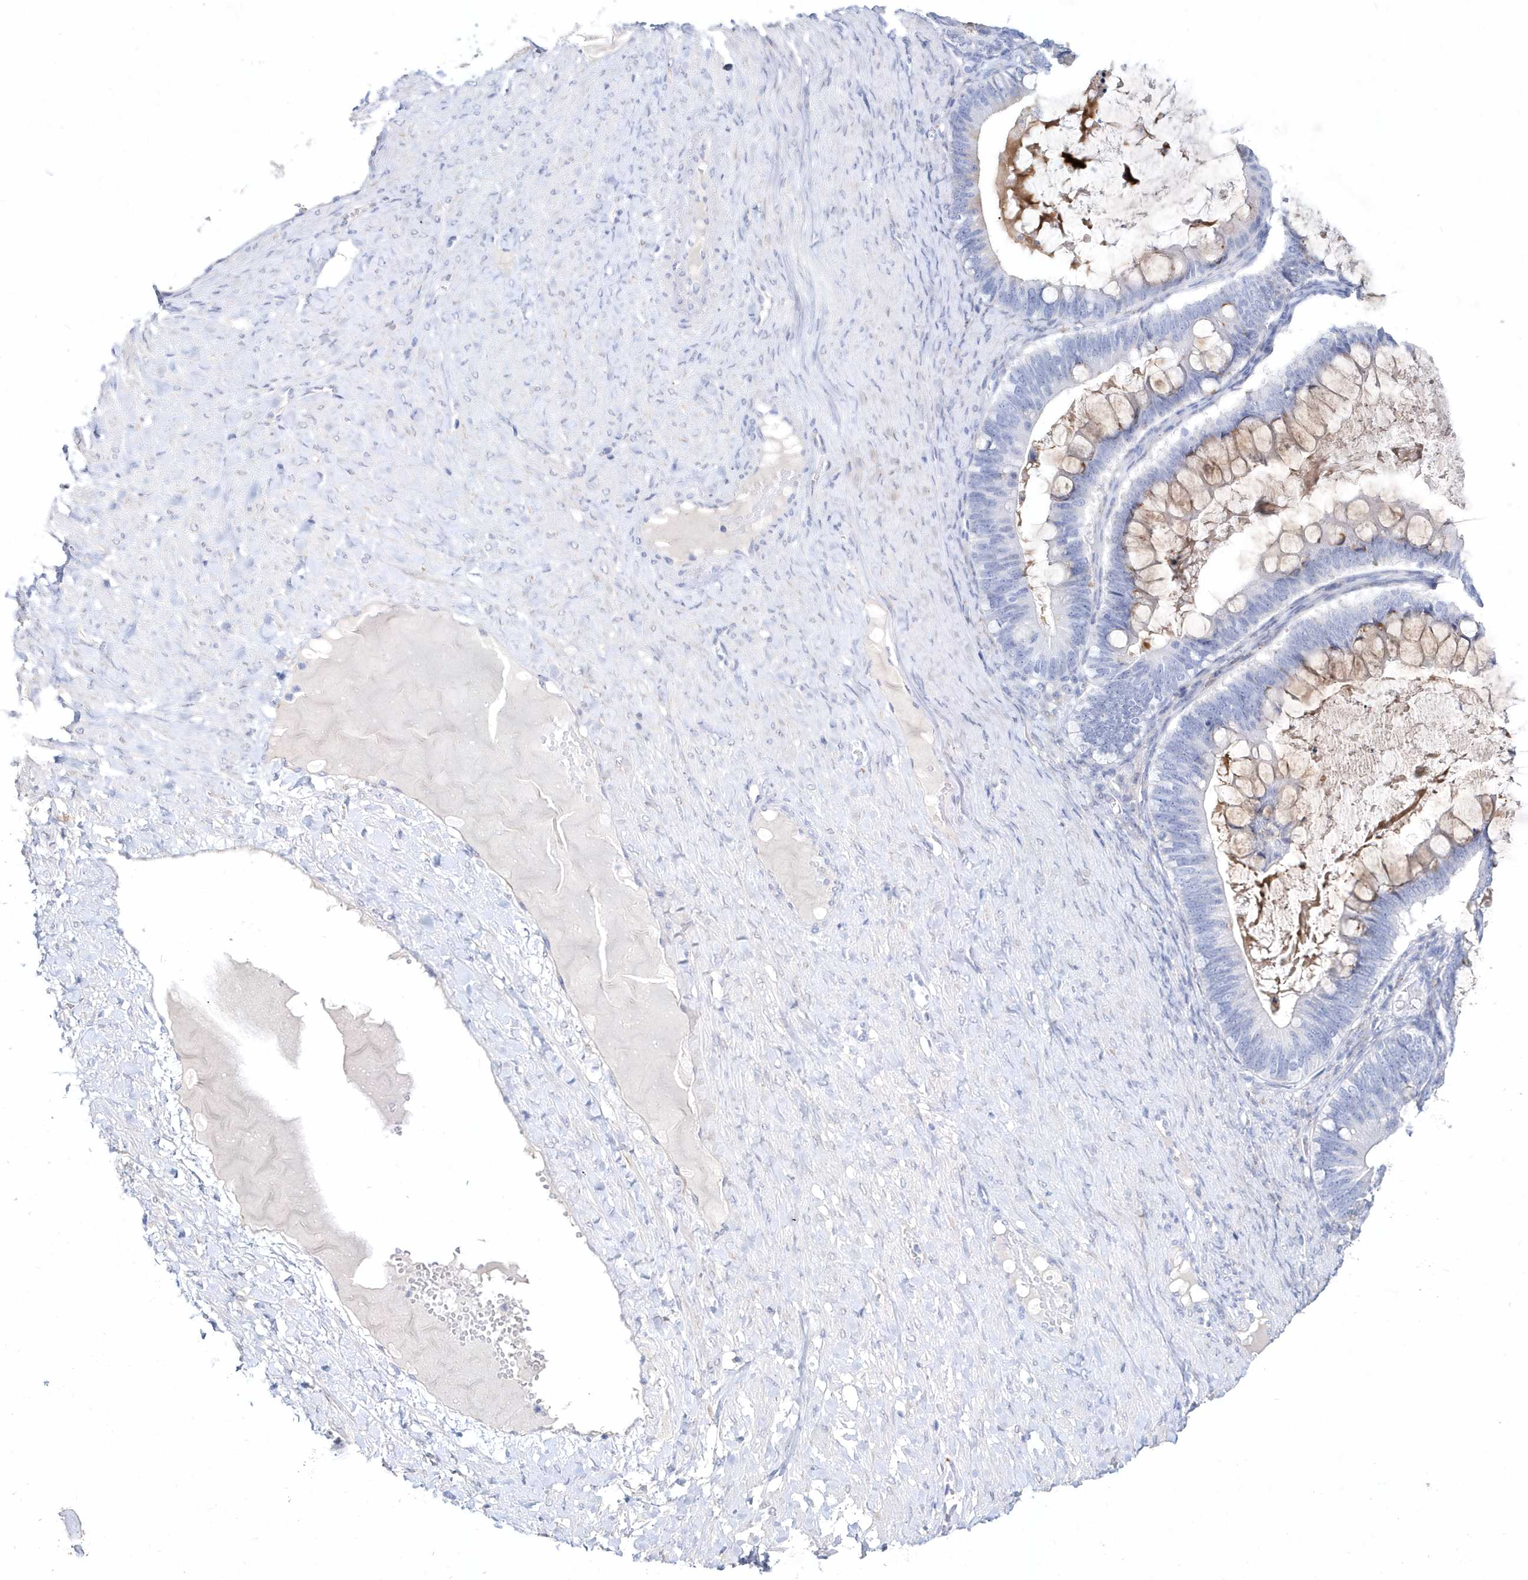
{"staining": {"intensity": "negative", "quantity": "none", "location": "none"}, "tissue": "ovarian cancer", "cell_type": "Tumor cells", "image_type": "cancer", "snomed": [{"axis": "morphology", "description": "Cystadenocarcinoma, mucinous, NOS"}, {"axis": "topography", "description": "Ovary"}], "caption": "Human ovarian mucinous cystadenocarcinoma stained for a protein using IHC shows no expression in tumor cells.", "gene": "SPINK7", "patient": {"sex": "female", "age": 61}}